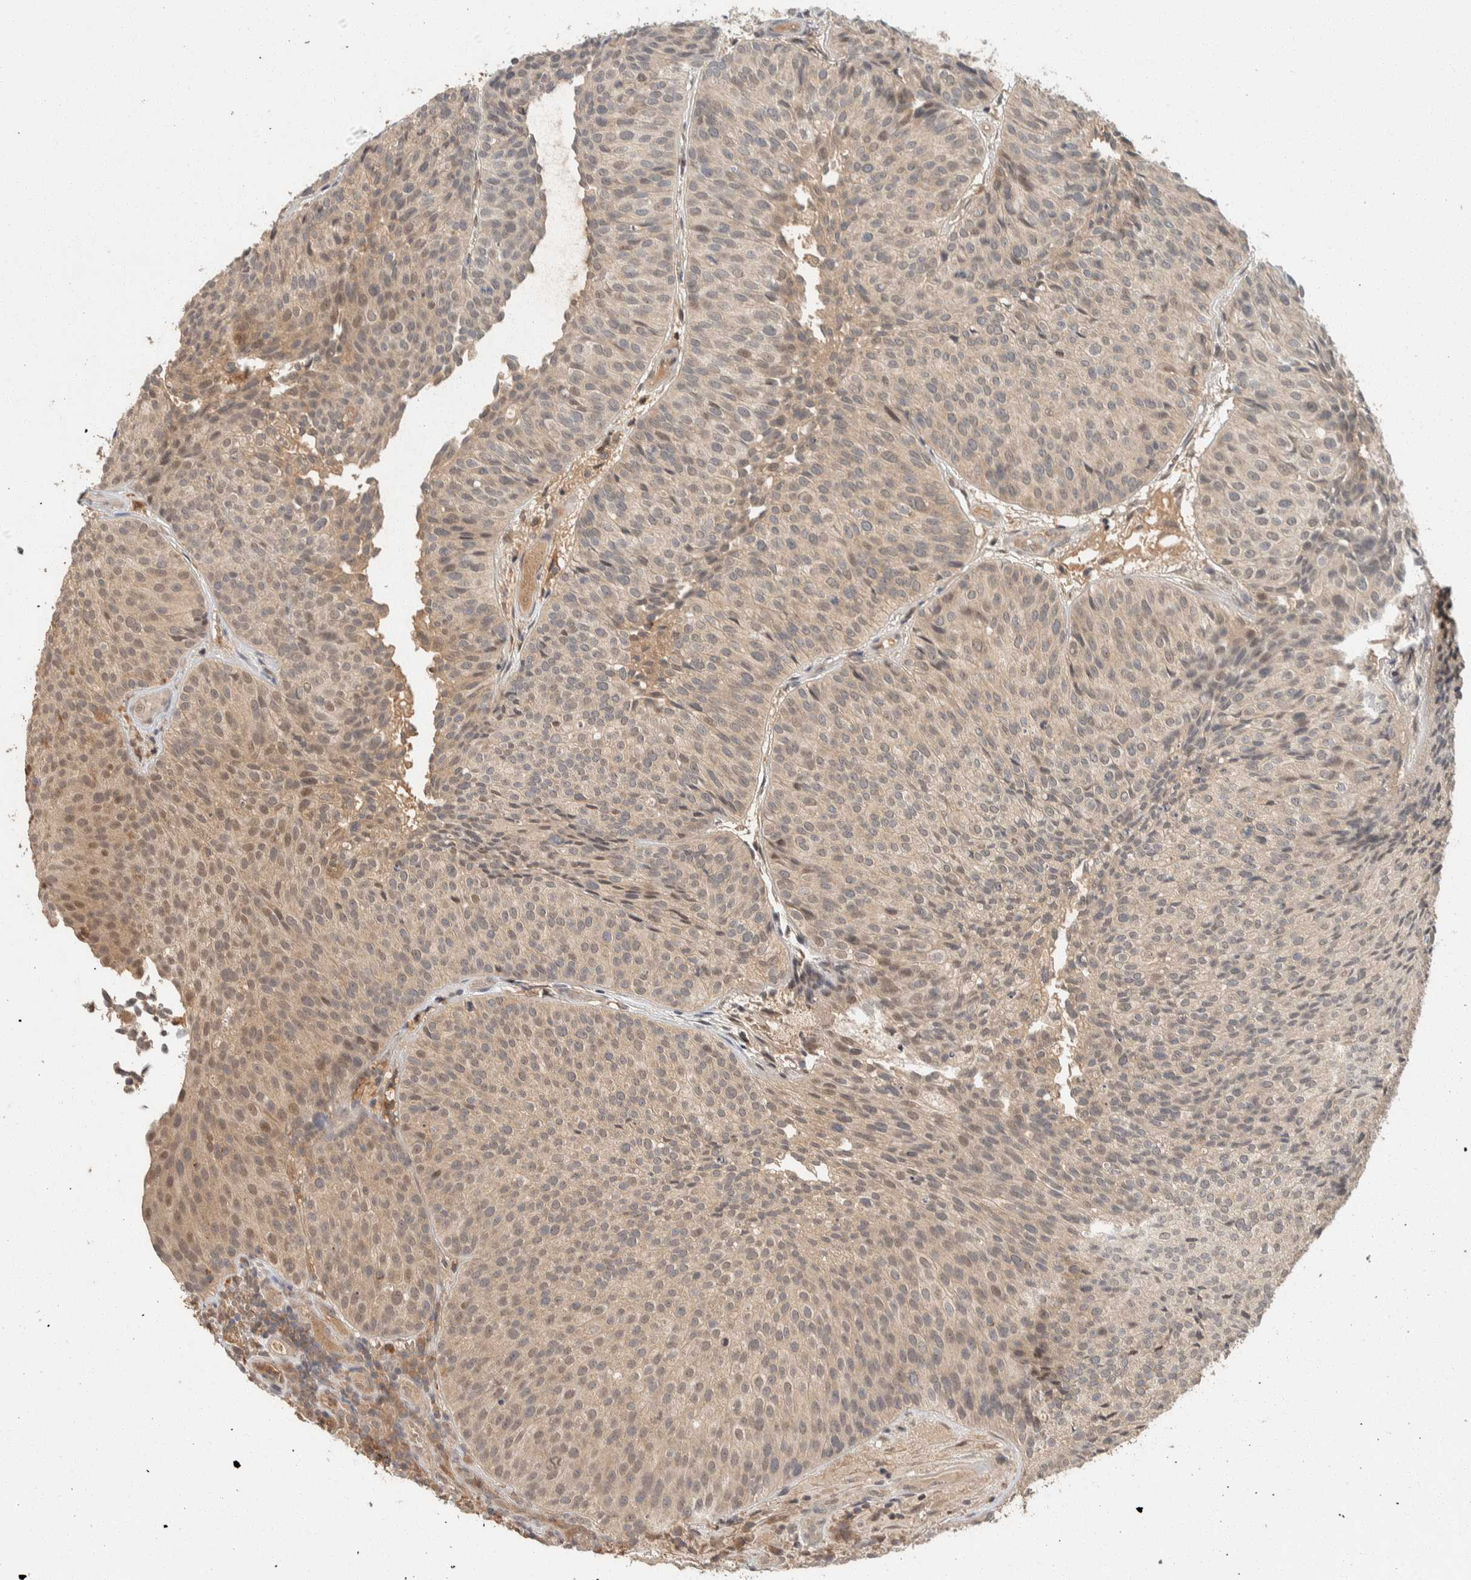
{"staining": {"intensity": "weak", "quantity": ">75%", "location": "cytoplasmic/membranous,nuclear"}, "tissue": "urothelial cancer", "cell_type": "Tumor cells", "image_type": "cancer", "snomed": [{"axis": "morphology", "description": "Urothelial carcinoma, Low grade"}, {"axis": "topography", "description": "Urinary bladder"}], "caption": "Brown immunohistochemical staining in urothelial cancer reveals weak cytoplasmic/membranous and nuclear positivity in approximately >75% of tumor cells. The protein of interest is shown in brown color, while the nuclei are stained blue.", "gene": "ZNF567", "patient": {"sex": "male", "age": 86}}